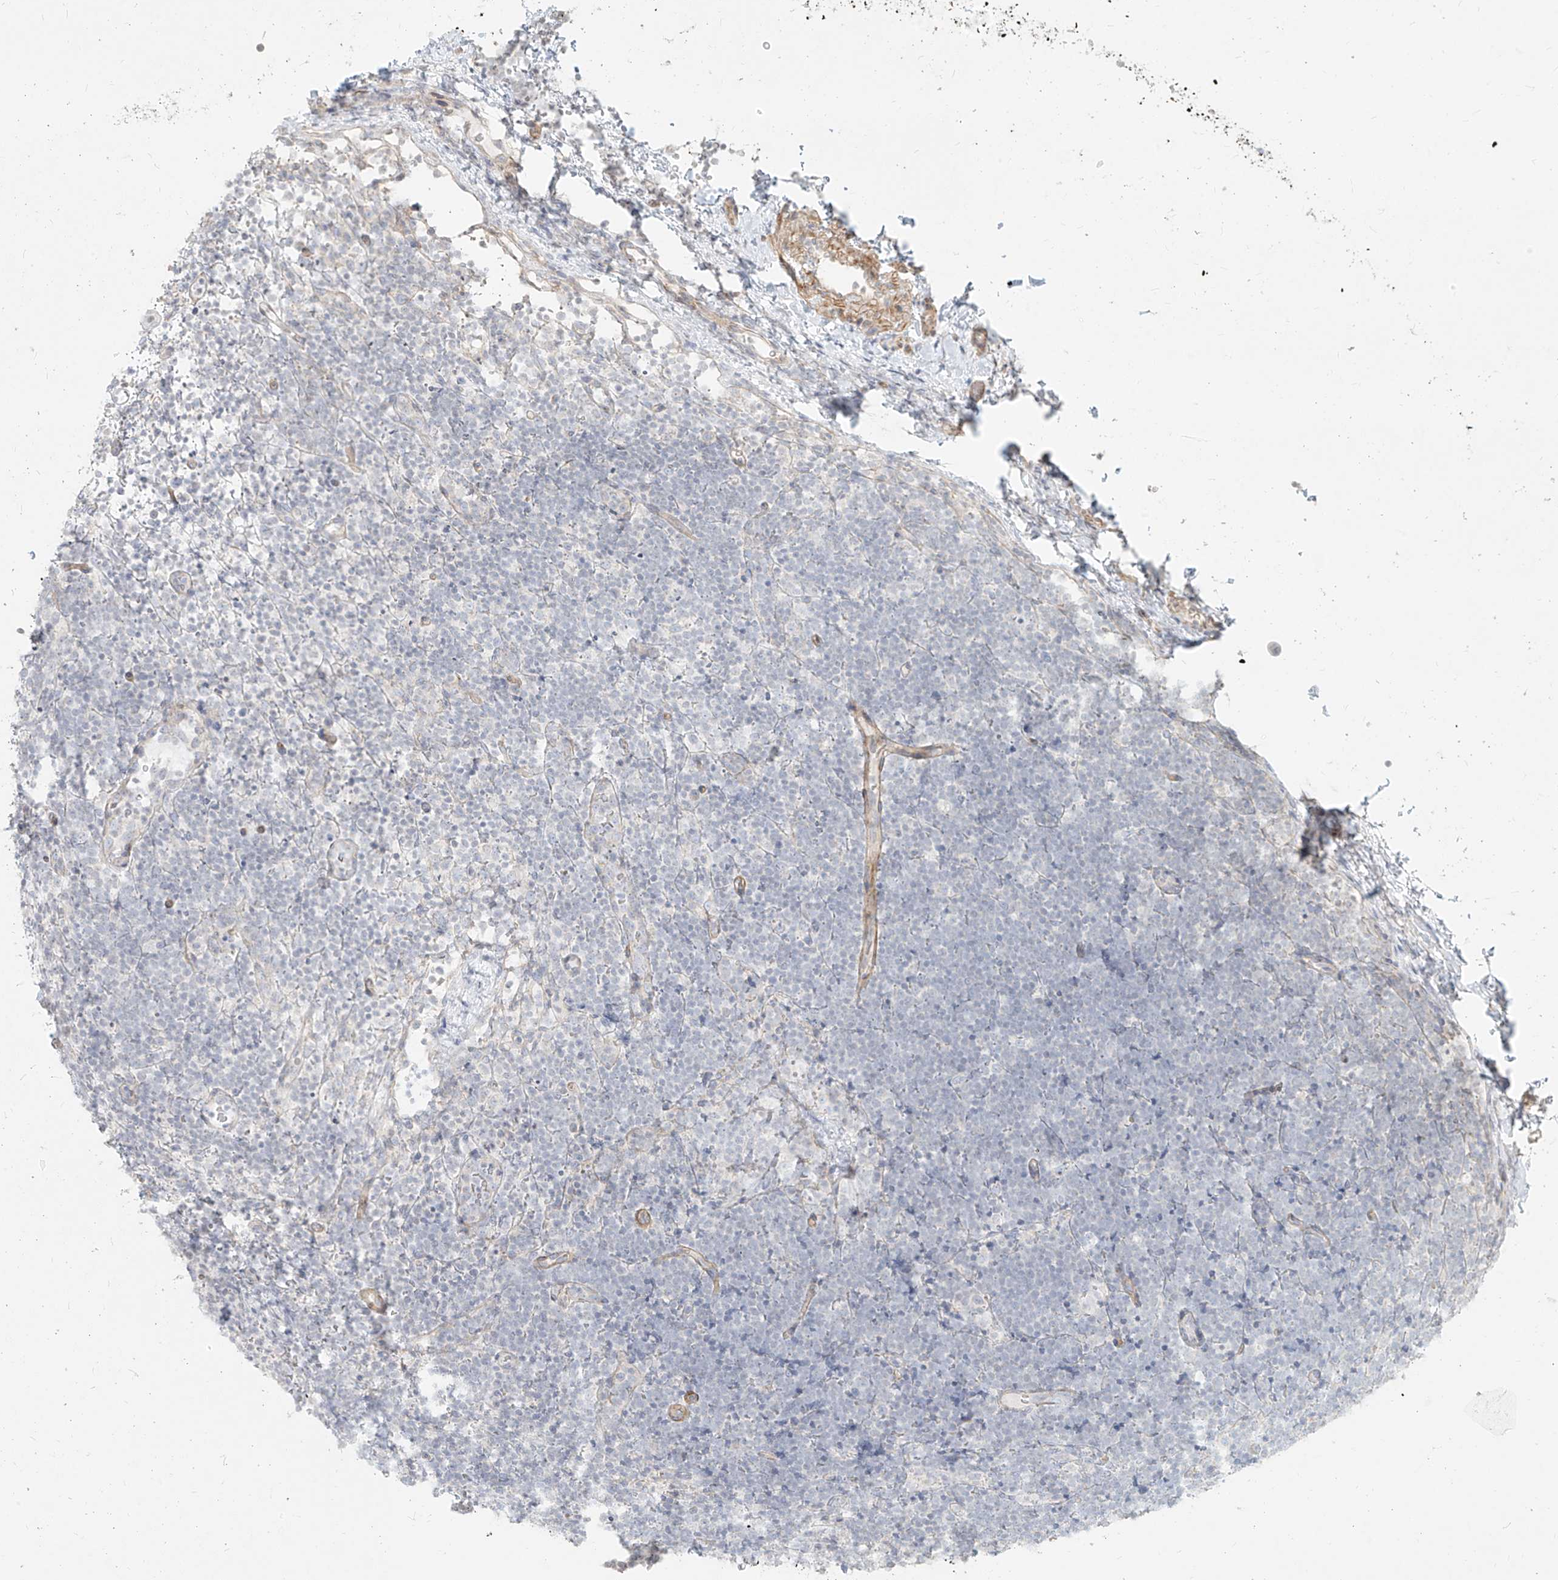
{"staining": {"intensity": "negative", "quantity": "none", "location": "none"}, "tissue": "lymphoma", "cell_type": "Tumor cells", "image_type": "cancer", "snomed": [{"axis": "morphology", "description": "Malignant lymphoma, non-Hodgkin's type, High grade"}, {"axis": "topography", "description": "Lymph node"}], "caption": "IHC photomicrograph of human lymphoma stained for a protein (brown), which demonstrates no positivity in tumor cells. (Immunohistochemistry, brightfield microscopy, high magnification).", "gene": "ITPKB", "patient": {"sex": "male", "age": 13}}